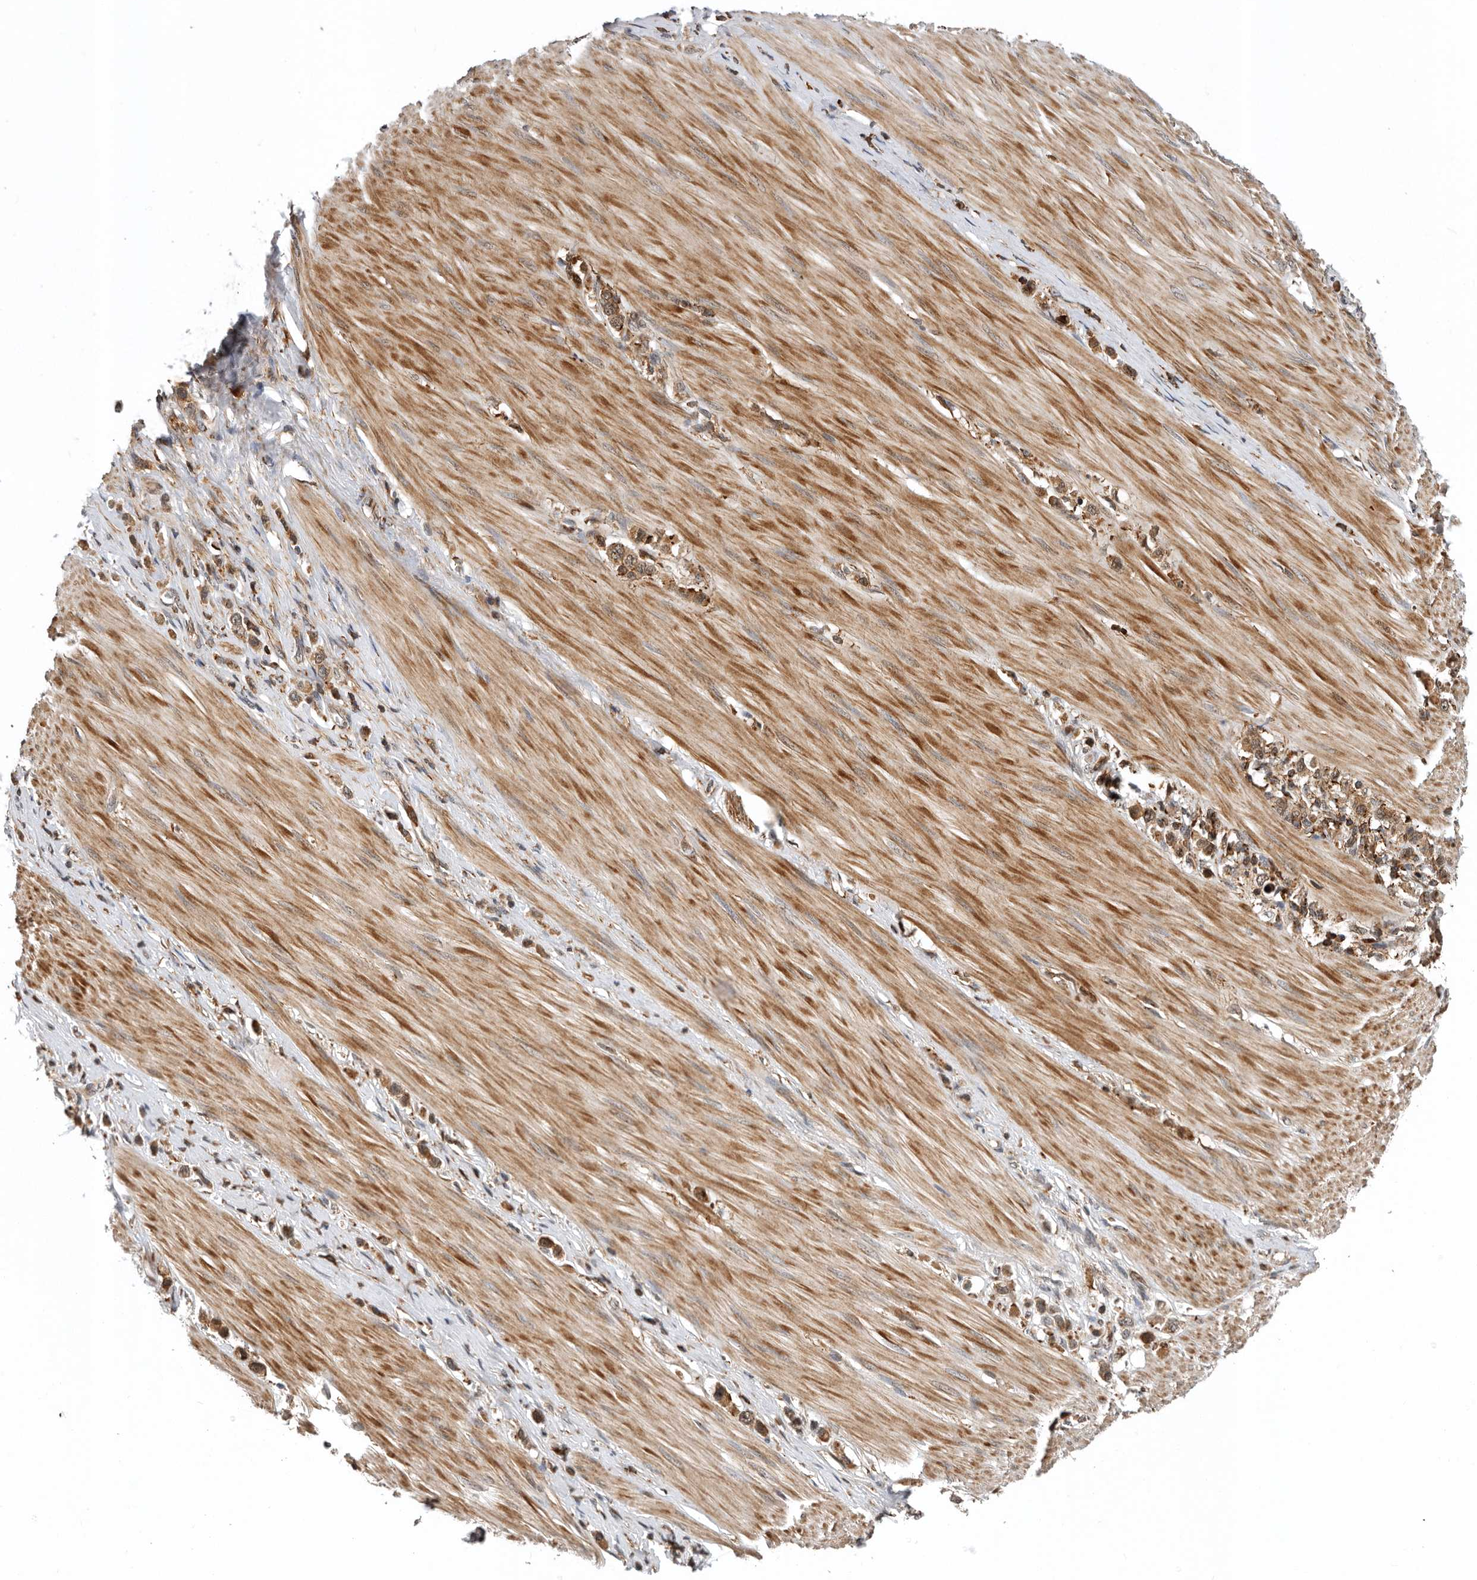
{"staining": {"intensity": "moderate", "quantity": ">75%", "location": "cytoplasmic/membranous"}, "tissue": "stomach cancer", "cell_type": "Tumor cells", "image_type": "cancer", "snomed": [{"axis": "morphology", "description": "Adenocarcinoma, NOS"}, {"axis": "topography", "description": "Stomach"}], "caption": "An image of human stomach adenocarcinoma stained for a protein demonstrates moderate cytoplasmic/membranous brown staining in tumor cells.", "gene": "RNF157", "patient": {"sex": "female", "age": 65}}